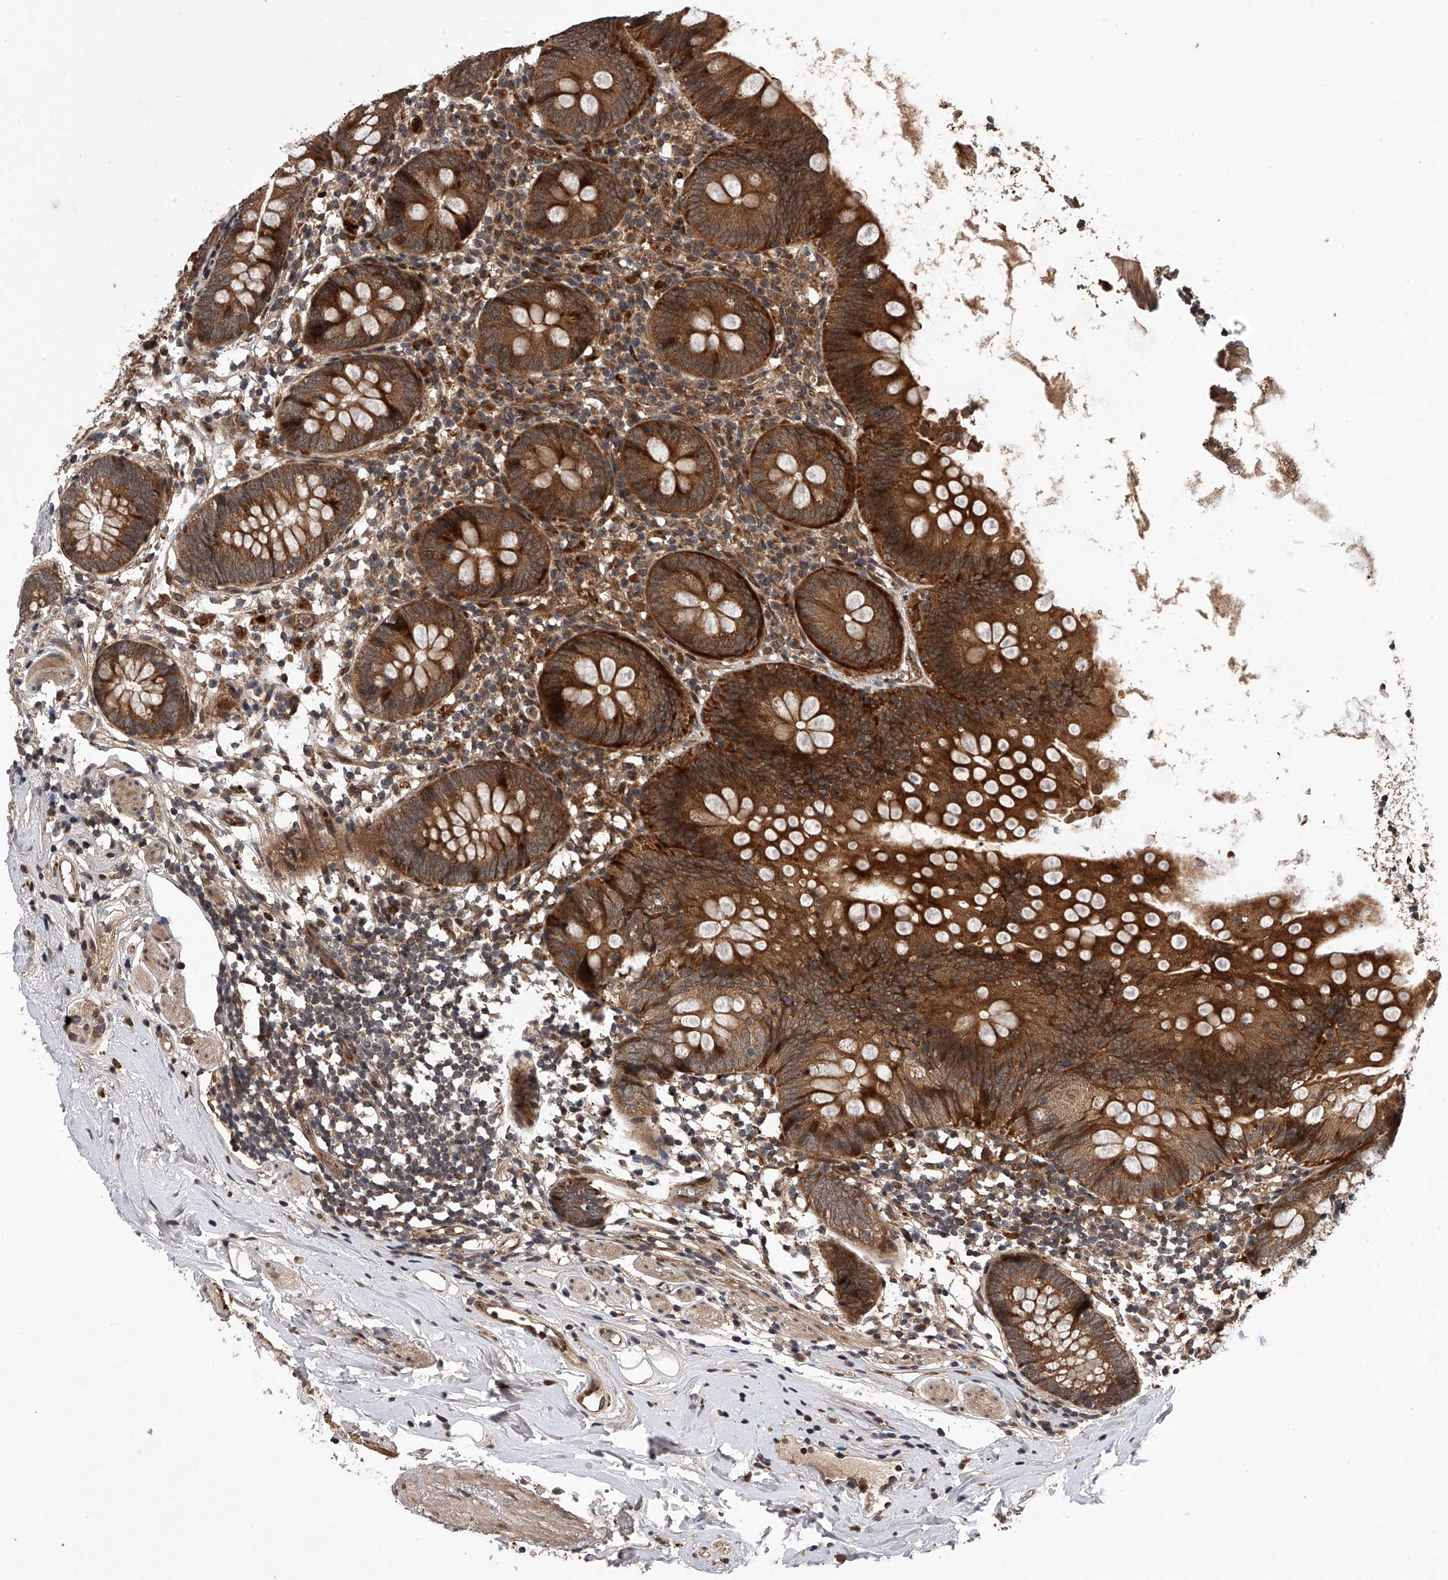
{"staining": {"intensity": "strong", "quantity": ">75%", "location": "cytoplasmic/membranous"}, "tissue": "appendix", "cell_type": "Glandular cells", "image_type": "normal", "snomed": [{"axis": "morphology", "description": "Normal tissue, NOS"}, {"axis": "topography", "description": "Appendix"}], "caption": "Immunohistochemical staining of unremarkable human appendix shows strong cytoplasmic/membranous protein positivity in about >75% of glandular cells.", "gene": "MAP3K11", "patient": {"sex": "female", "age": 62}}